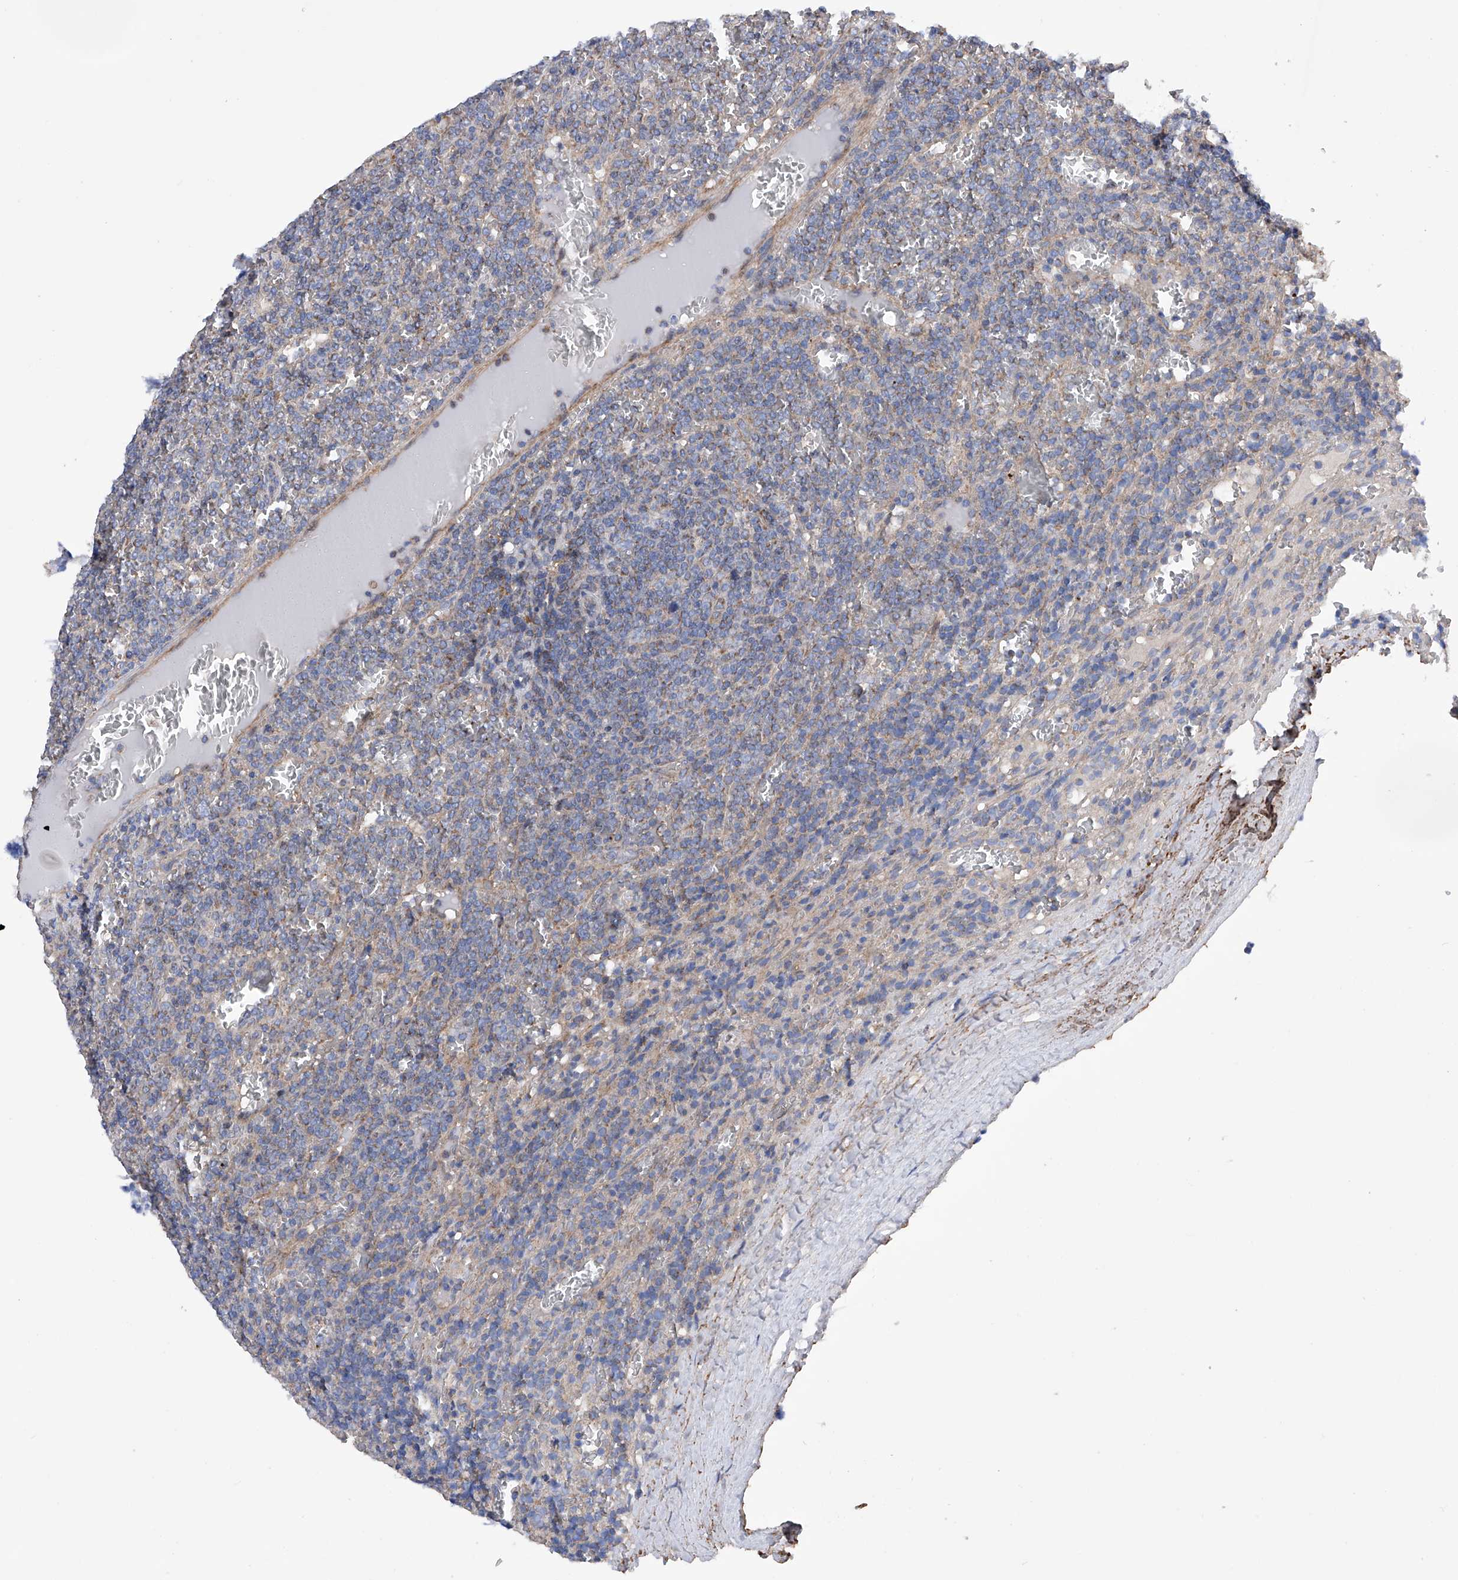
{"staining": {"intensity": "weak", "quantity": "<25%", "location": "cytoplasmic/membranous"}, "tissue": "lymphoma", "cell_type": "Tumor cells", "image_type": "cancer", "snomed": [{"axis": "morphology", "description": "Malignant lymphoma, non-Hodgkin's type, Low grade"}, {"axis": "topography", "description": "Spleen"}], "caption": "An IHC image of malignant lymphoma, non-Hodgkin's type (low-grade) is shown. There is no staining in tumor cells of malignant lymphoma, non-Hodgkin's type (low-grade).", "gene": "EFCAB2", "patient": {"sex": "female", "age": 19}}